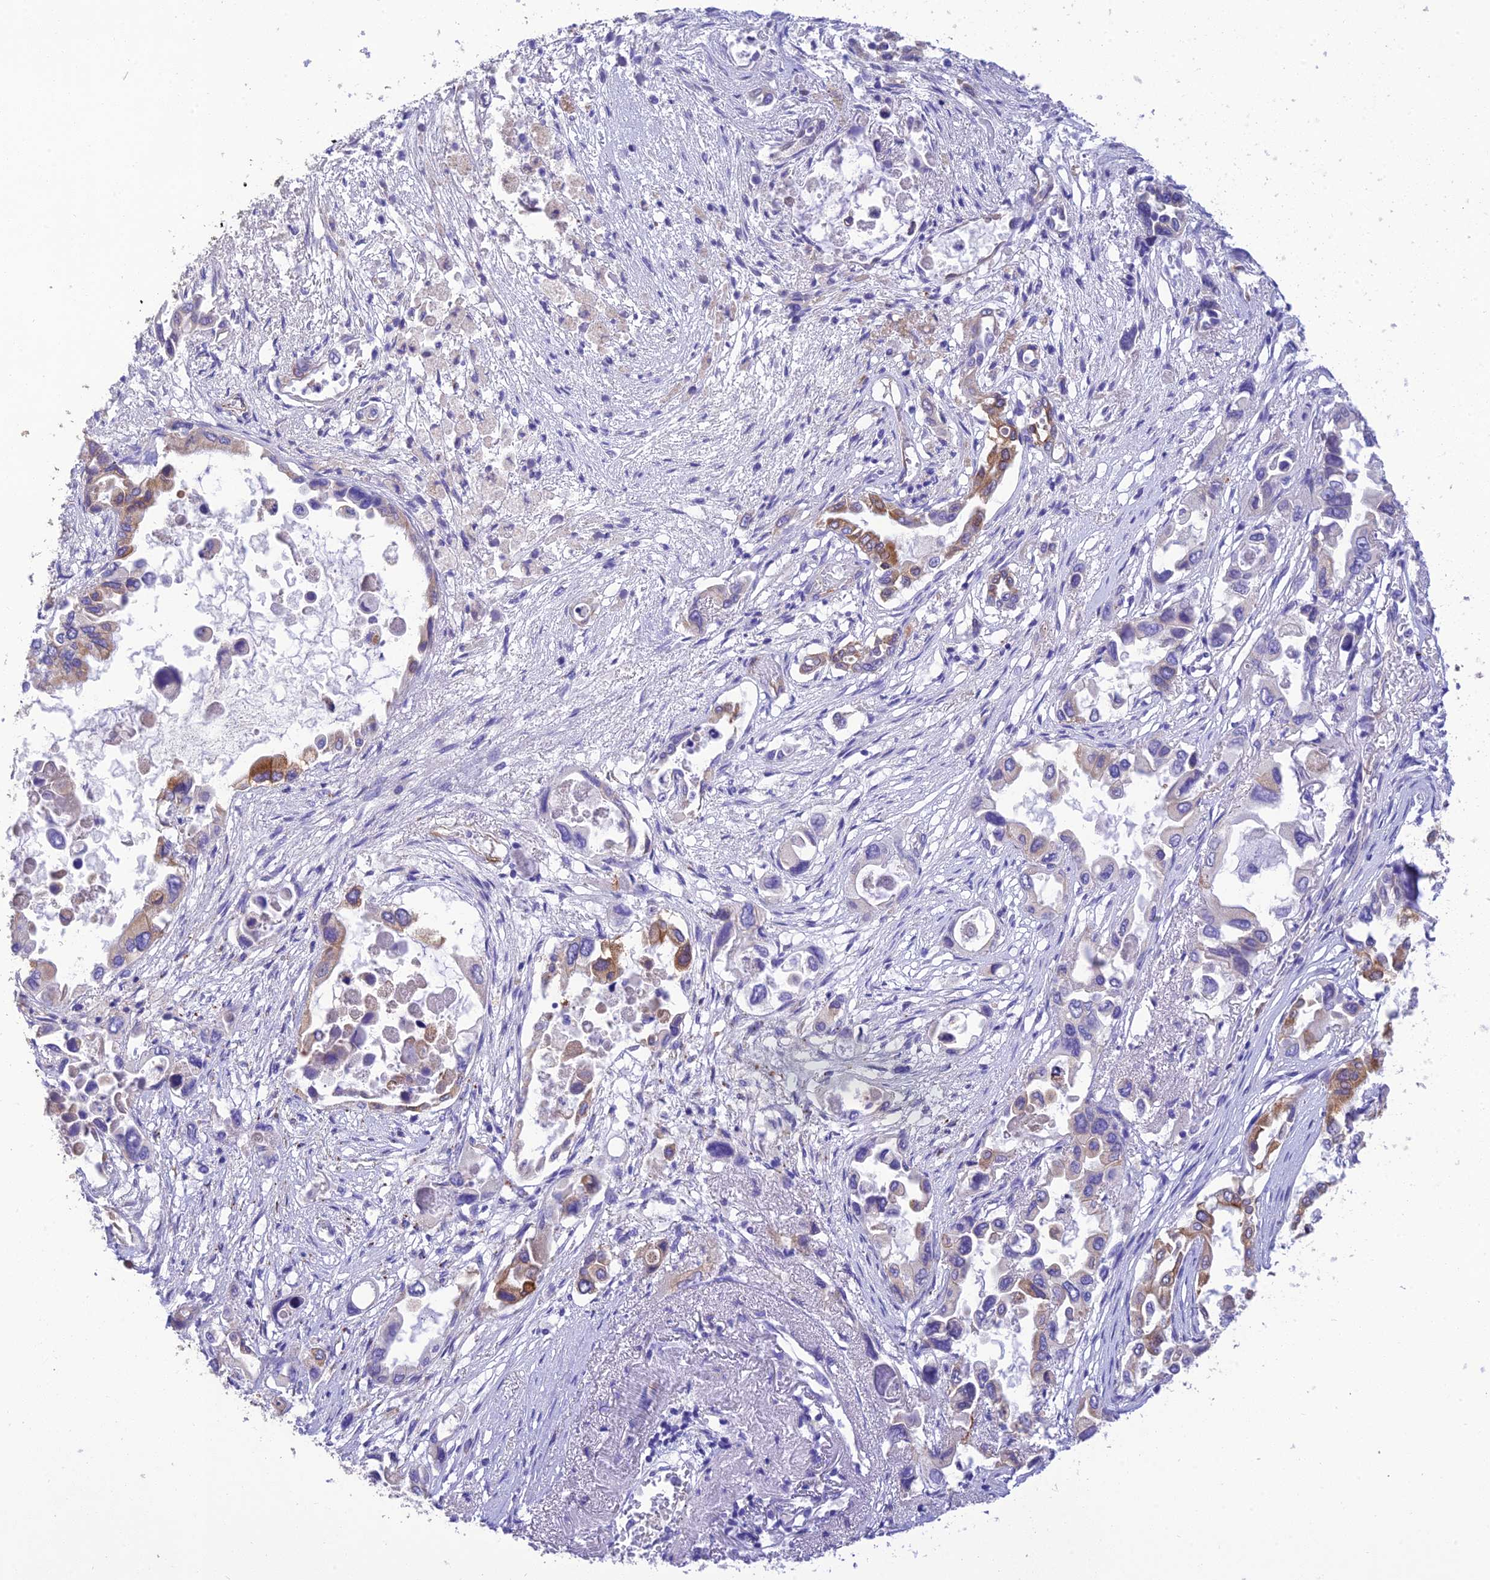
{"staining": {"intensity": "moderate", "quantity": "<25%", "location": "cytoplasmic/membranous"}, "tissue": "pancreatic cancer", "cell_type": "Tumor cells", "image_type": "cancer", "snomed": [{"axis": "morphology", "description": "Adenocarcinoma, NOS"}, {"axis": "topography", "description": "Pancreas"}], "caption": "Human adenocarcinoma (pancreatic) stained with a protein marker displays moderate staining in tumor cells.", "gene": "HSD17B2", "patient": {"sex": "male", "age": 92}}